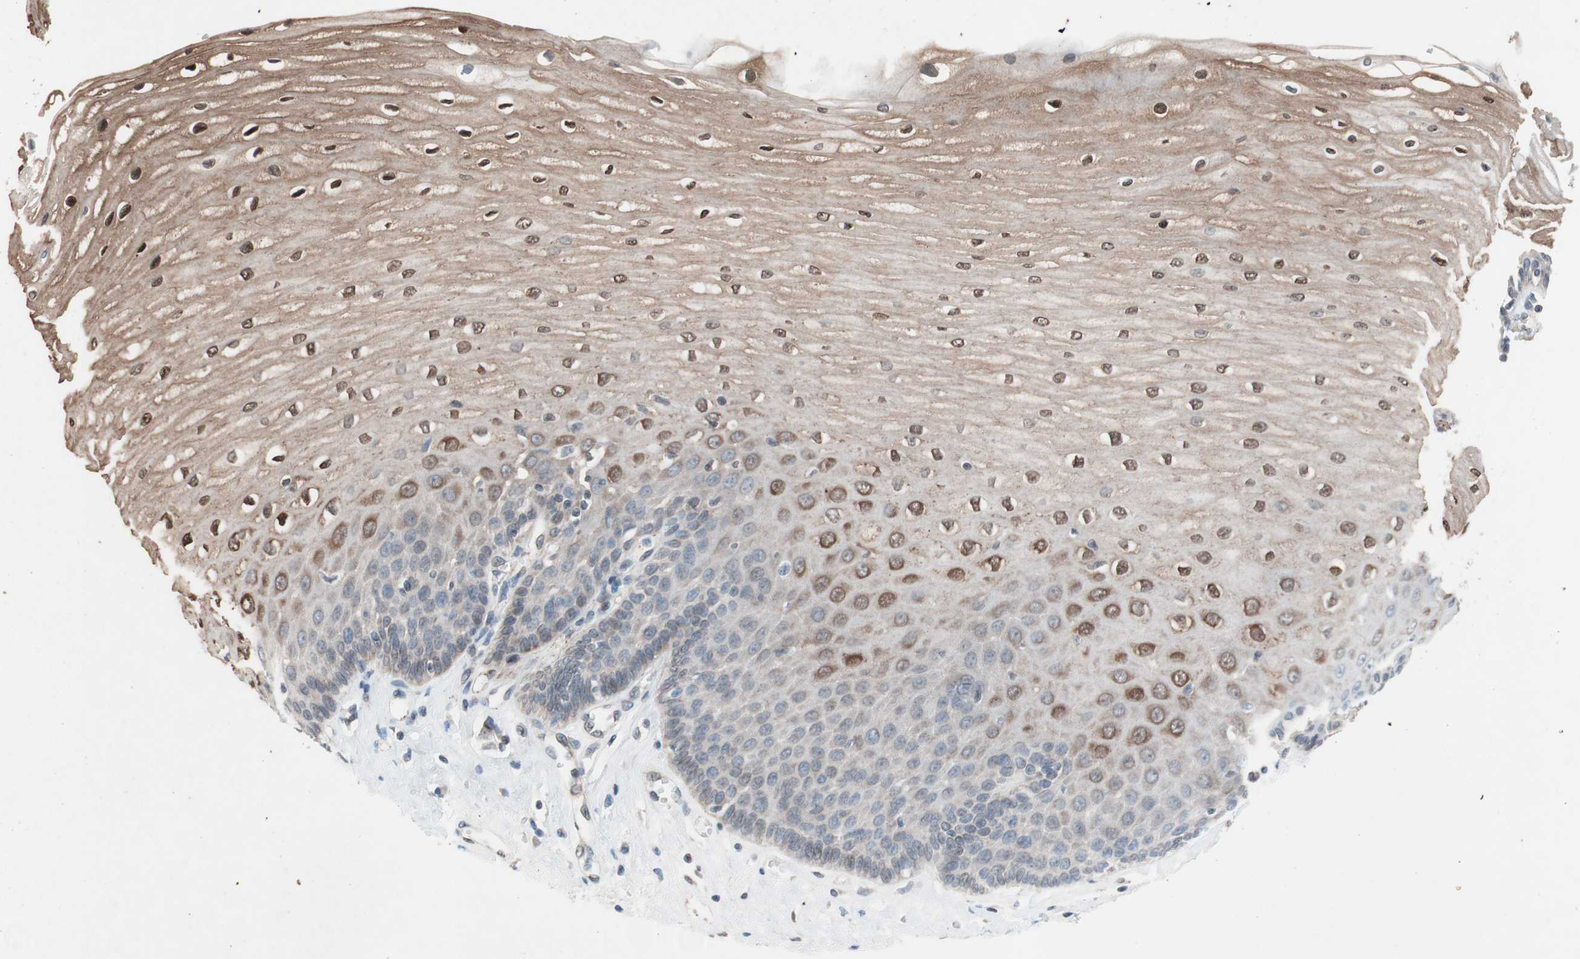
{"staining": {"intensity": "moderate", "quantity": "25%-75%", "location": "cytoplasmic/membranous,nuclear"}, "tissue": "esophagus", "cell_type": "Squamous epithelial cells", "image_type": "normal", "snomed": [{"axis": "morphology", "description": "Normal tissue, NOS"}, {"axis": "morphology", "description": "Squamous cell carcinoma, NOS"}, {"axis": "topography", "description": "Esophagus"}], "caption": "Squamous epithelial cells exhibit medium levels of moderate cytoplasmic/membranous,nuclear positivity in approximately 25%-75% of cells in benign esophagus.", "gene": "ARNT2", "patient": {"sex": "male", "age": 65}}